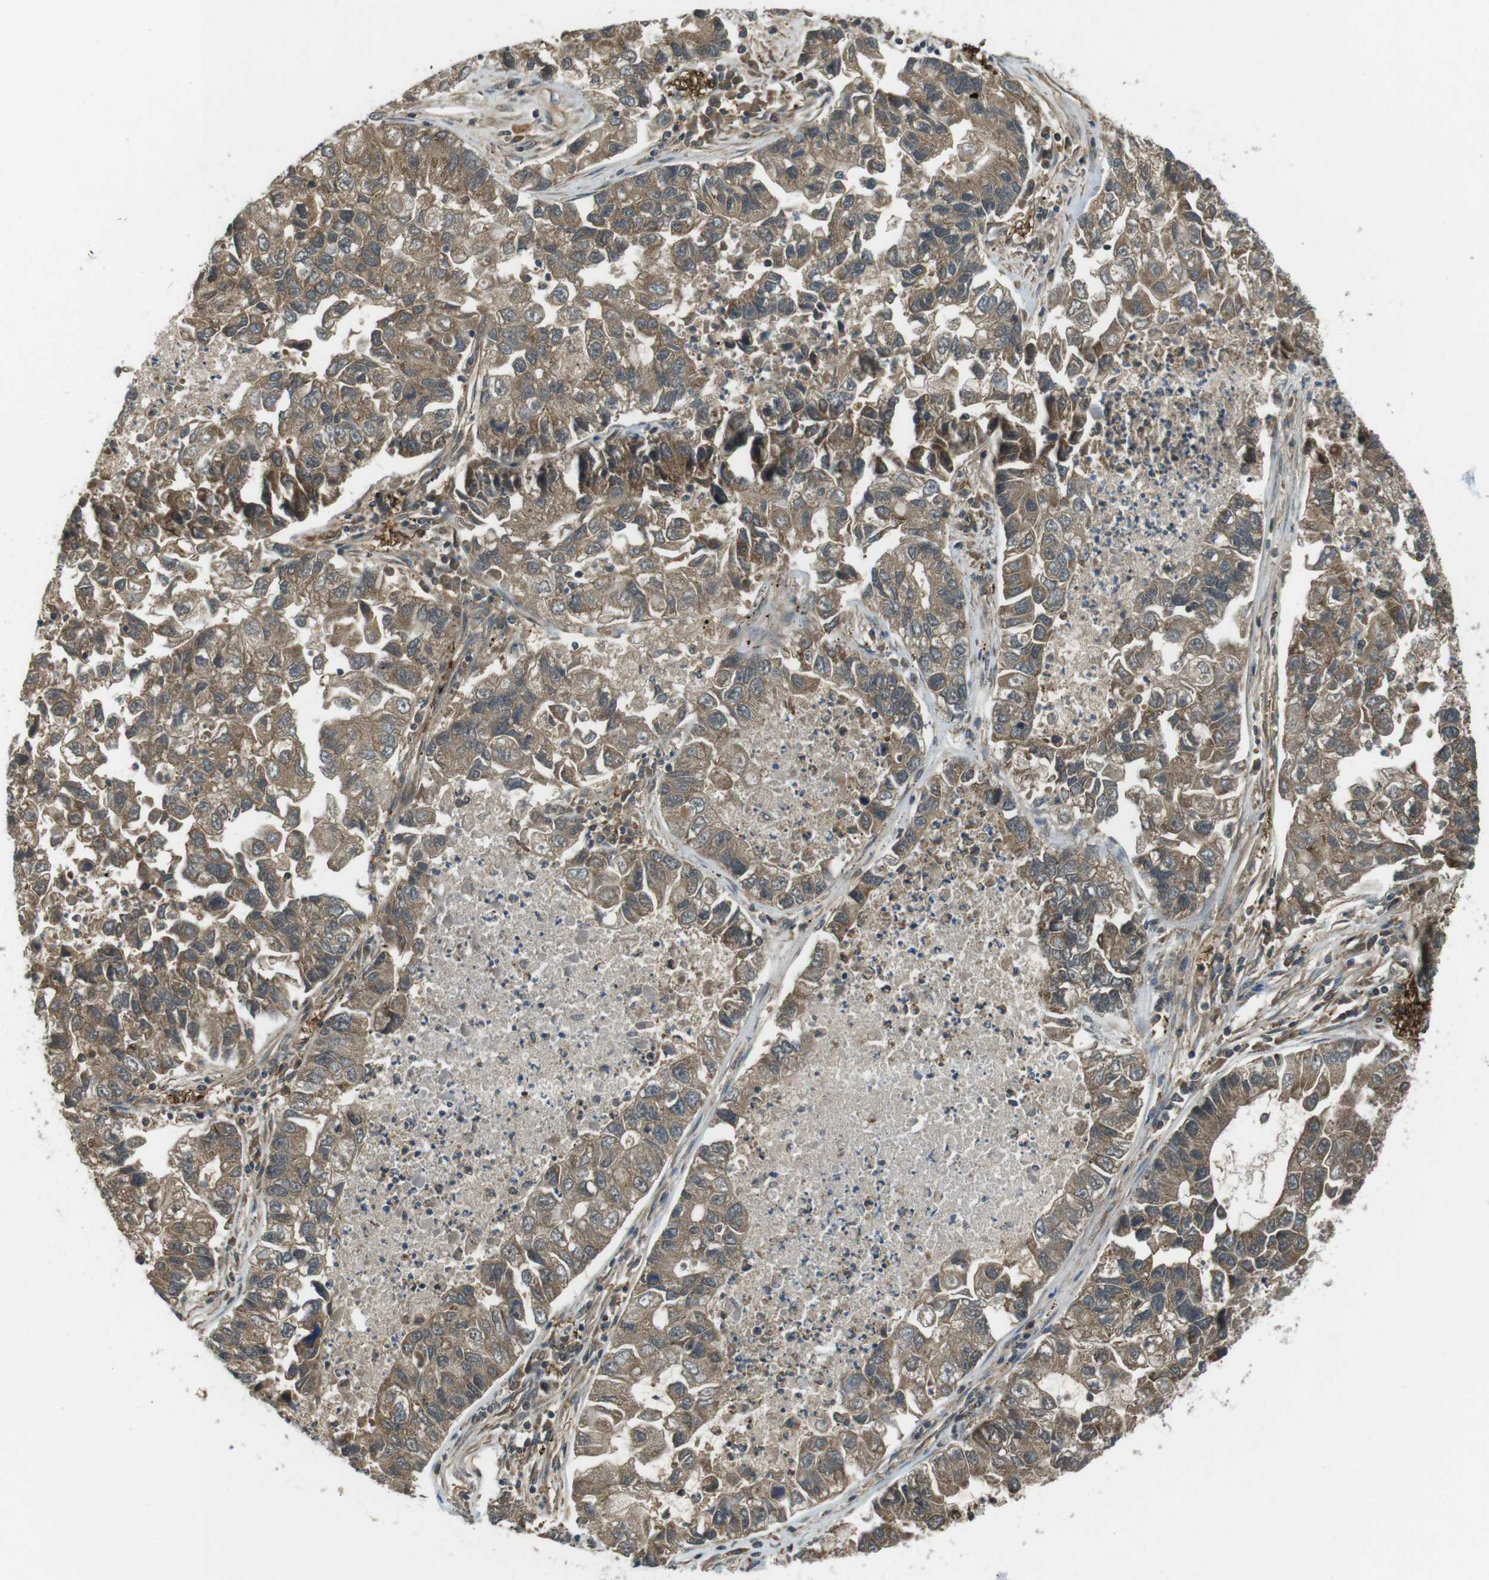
{"staining": {"intensity": "moderate", "quantity": ">75%", "location": "cytoplasmic/membranous"}, "tissue": "lung cancer", "cell_type": "Tumor cells", "image_type": "cancer", "snomed": [{"axis": "morphology", "description": "Adenocarcinoma, NOS"}, {"axis": "topography", "description": "Lung"}], "caption": "Protein expression by IHC displays moderate cytoplasmic/membranous expression in approximately >75% of tumor cells in lung cancer (adenocarcinoma).", "gene": "LRRC3B", "patient": {"sex": "female", "age": 51}}